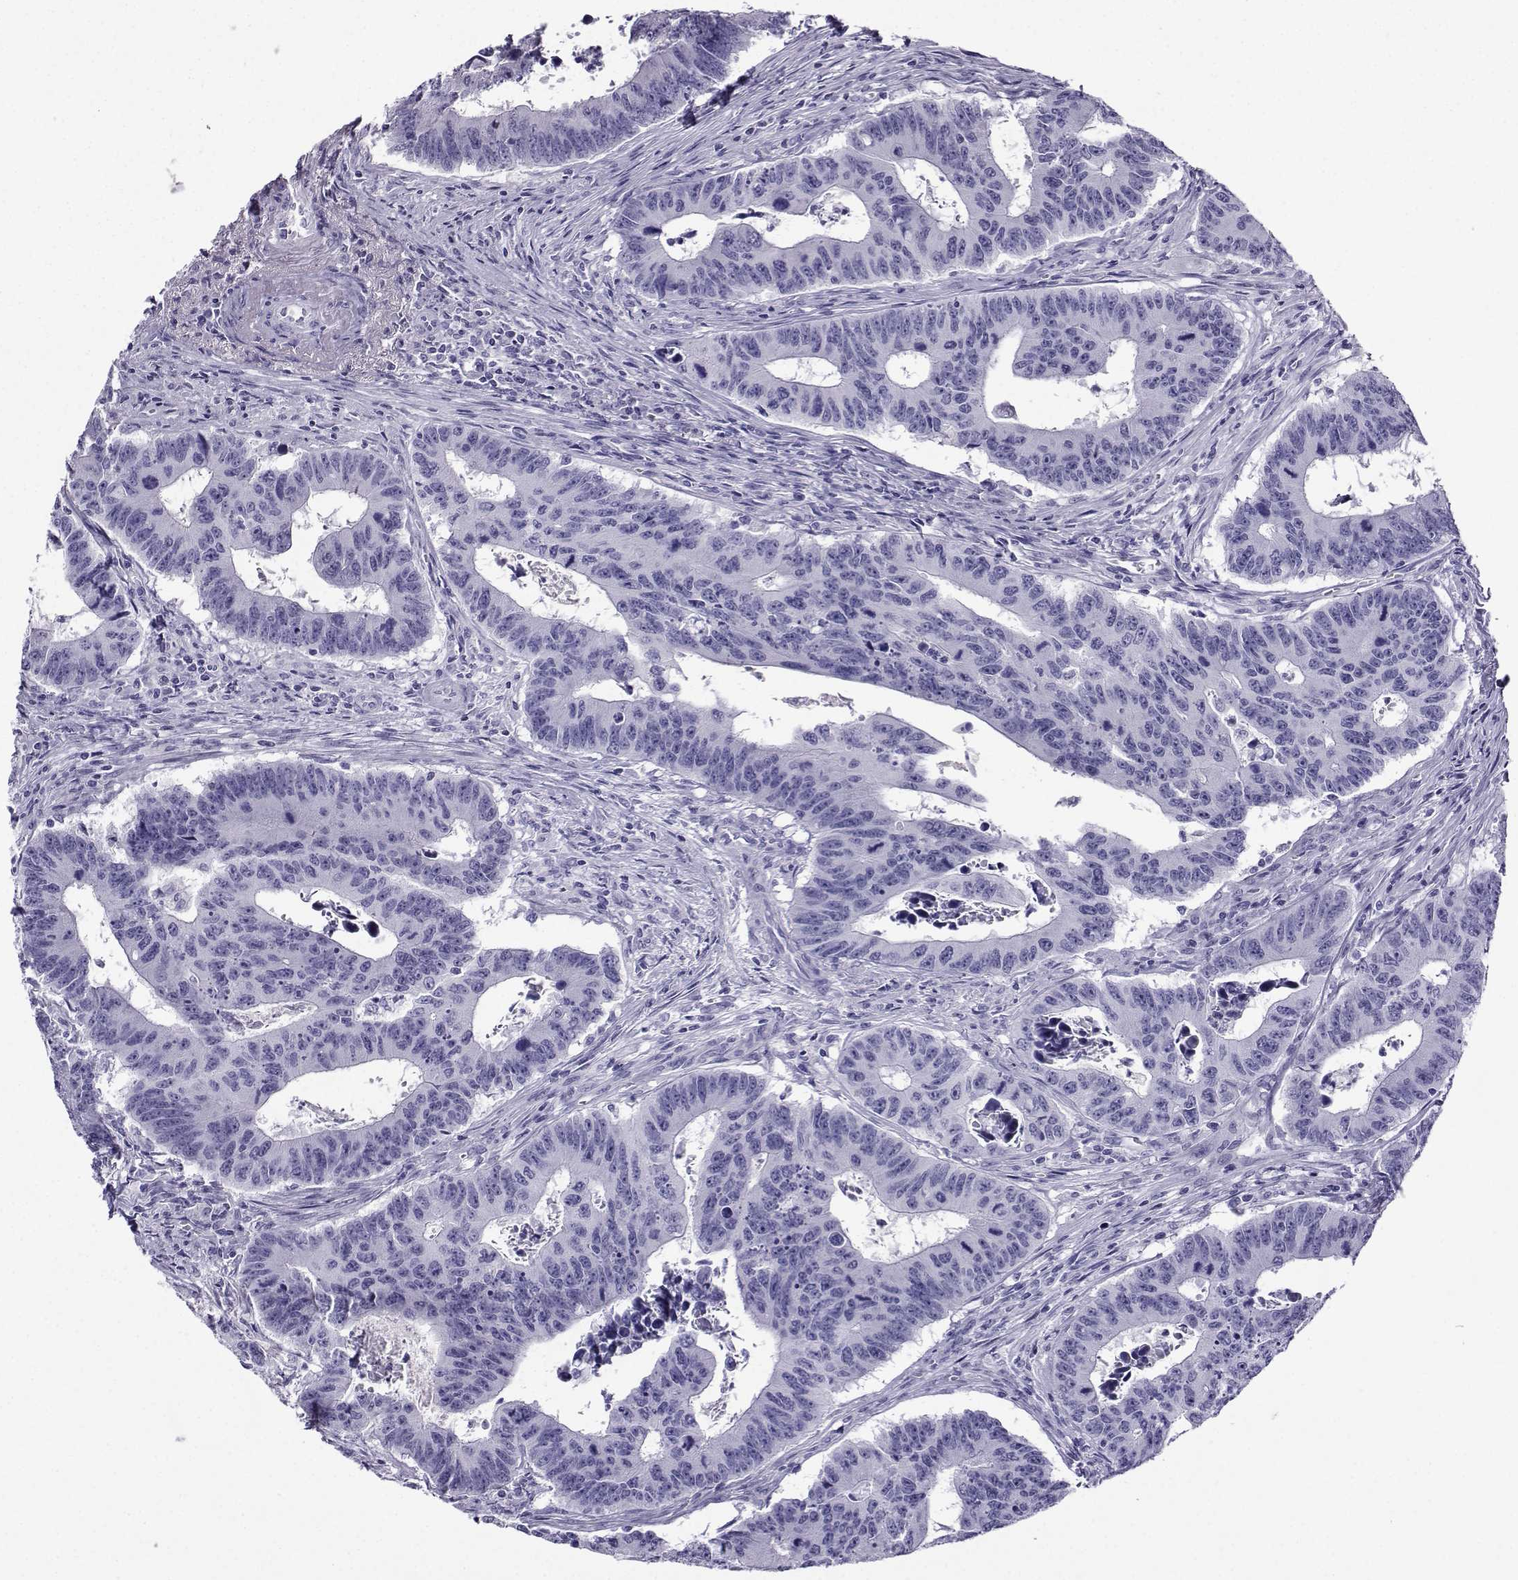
{"staining": {"intensity": "negative", "quantity": "none", "location": "none"}, "tissue": "colorectal cancer", "cell_type": "Tumor cells", "image_type": "cancer", "snomed": [{"axis": "morphology", "description": "Adenocarcinoma, NOS"}, {"axis": "topography", "description": "Appendix"}, {"axis": "topography", "description": "Colon"}, {"axis": "topography", "description": "Cecum"}, {"axis": "topography", "description": "Colon asc"}], "caption": "Colorectal adenocarcinoma stained for a protein using immunohistochemistry (IHC) shows no expression tumor cells.", "gene": "CRYBB1", "patient": {"sex": "female", "age": 85}}